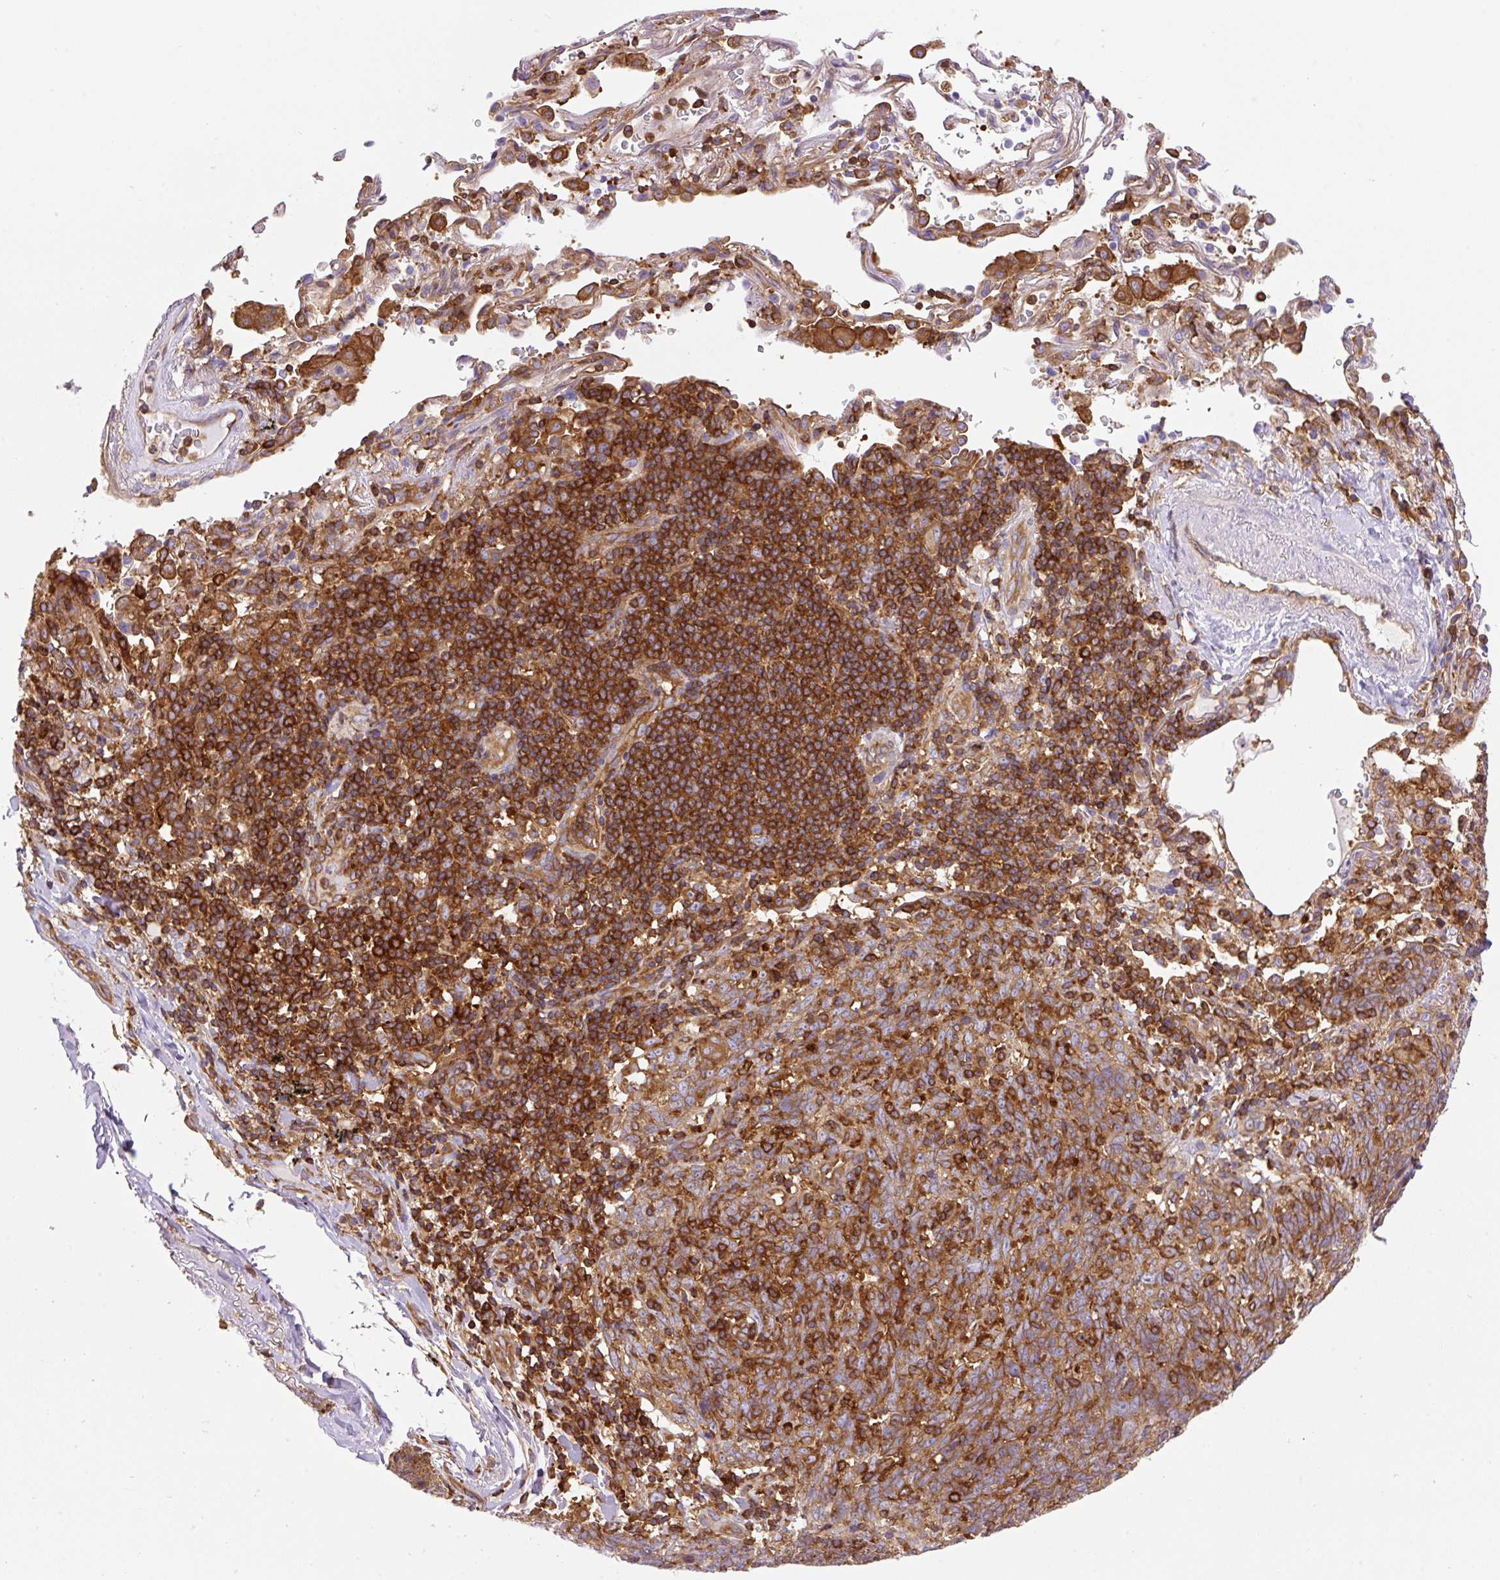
{"staining": {"intensity": "strong", "quantity": ">75%", "location": "cytoplasmic/membranous"}, "tissue": "lung cancer", "cell_type": "Tumor cells", "image_type": "cancer", "snomed": [{"axis": "morphology", "description": "Squamous cell carcinoma, NOS"}, {"axis": "topography", "description": "Lung"}], "caption": "Lung cancer (squamous cell carcinoma) tissue displays strong cytoplasmic/membranous expression in approximately >75% of tumor cells", "gene": "DNM2", "patient": {"sex": "female", "age": 72}}